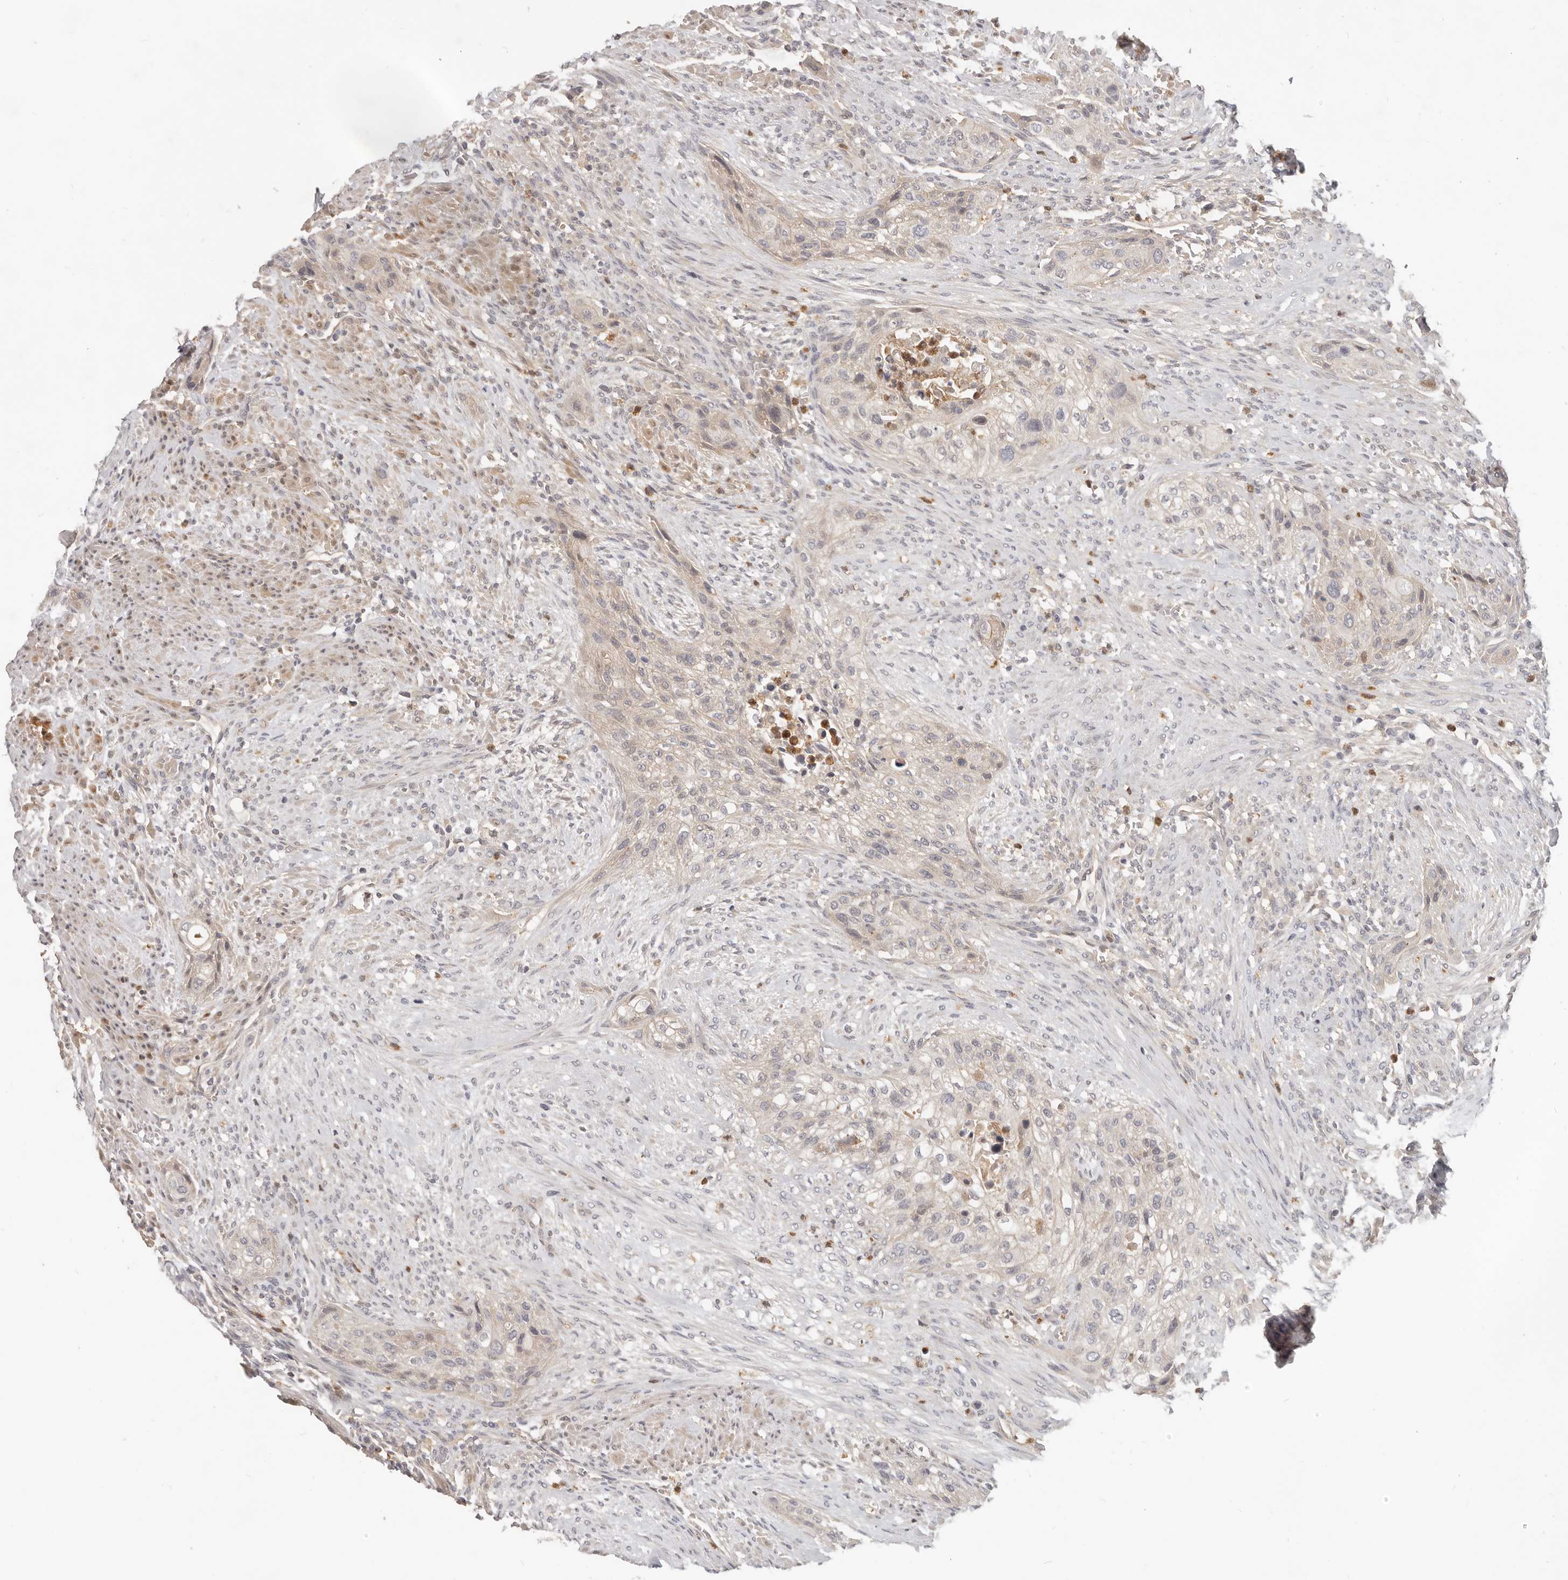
{"staining": {"intensity": "weak", "quantity": "25%-75%", "location": "cytoplasmic/membranous"}, "tissue": "urothelial cancer", "cell_type": "Tumor cells", "image_type": "cancer", "snomed": [{"axis": "morphology", "description": "Urothelial carcinoma, High grade"}, {"axis": "topography", "description": "Urinary bladder"}], "caption": "The immunohistochemical stain shows weak cytoplasmic/membranous expression in tumor cells of high-grade urothelial carcinoma tissue.", "gene": "USP49", "patient": {"sex": "male", "age": 35}}